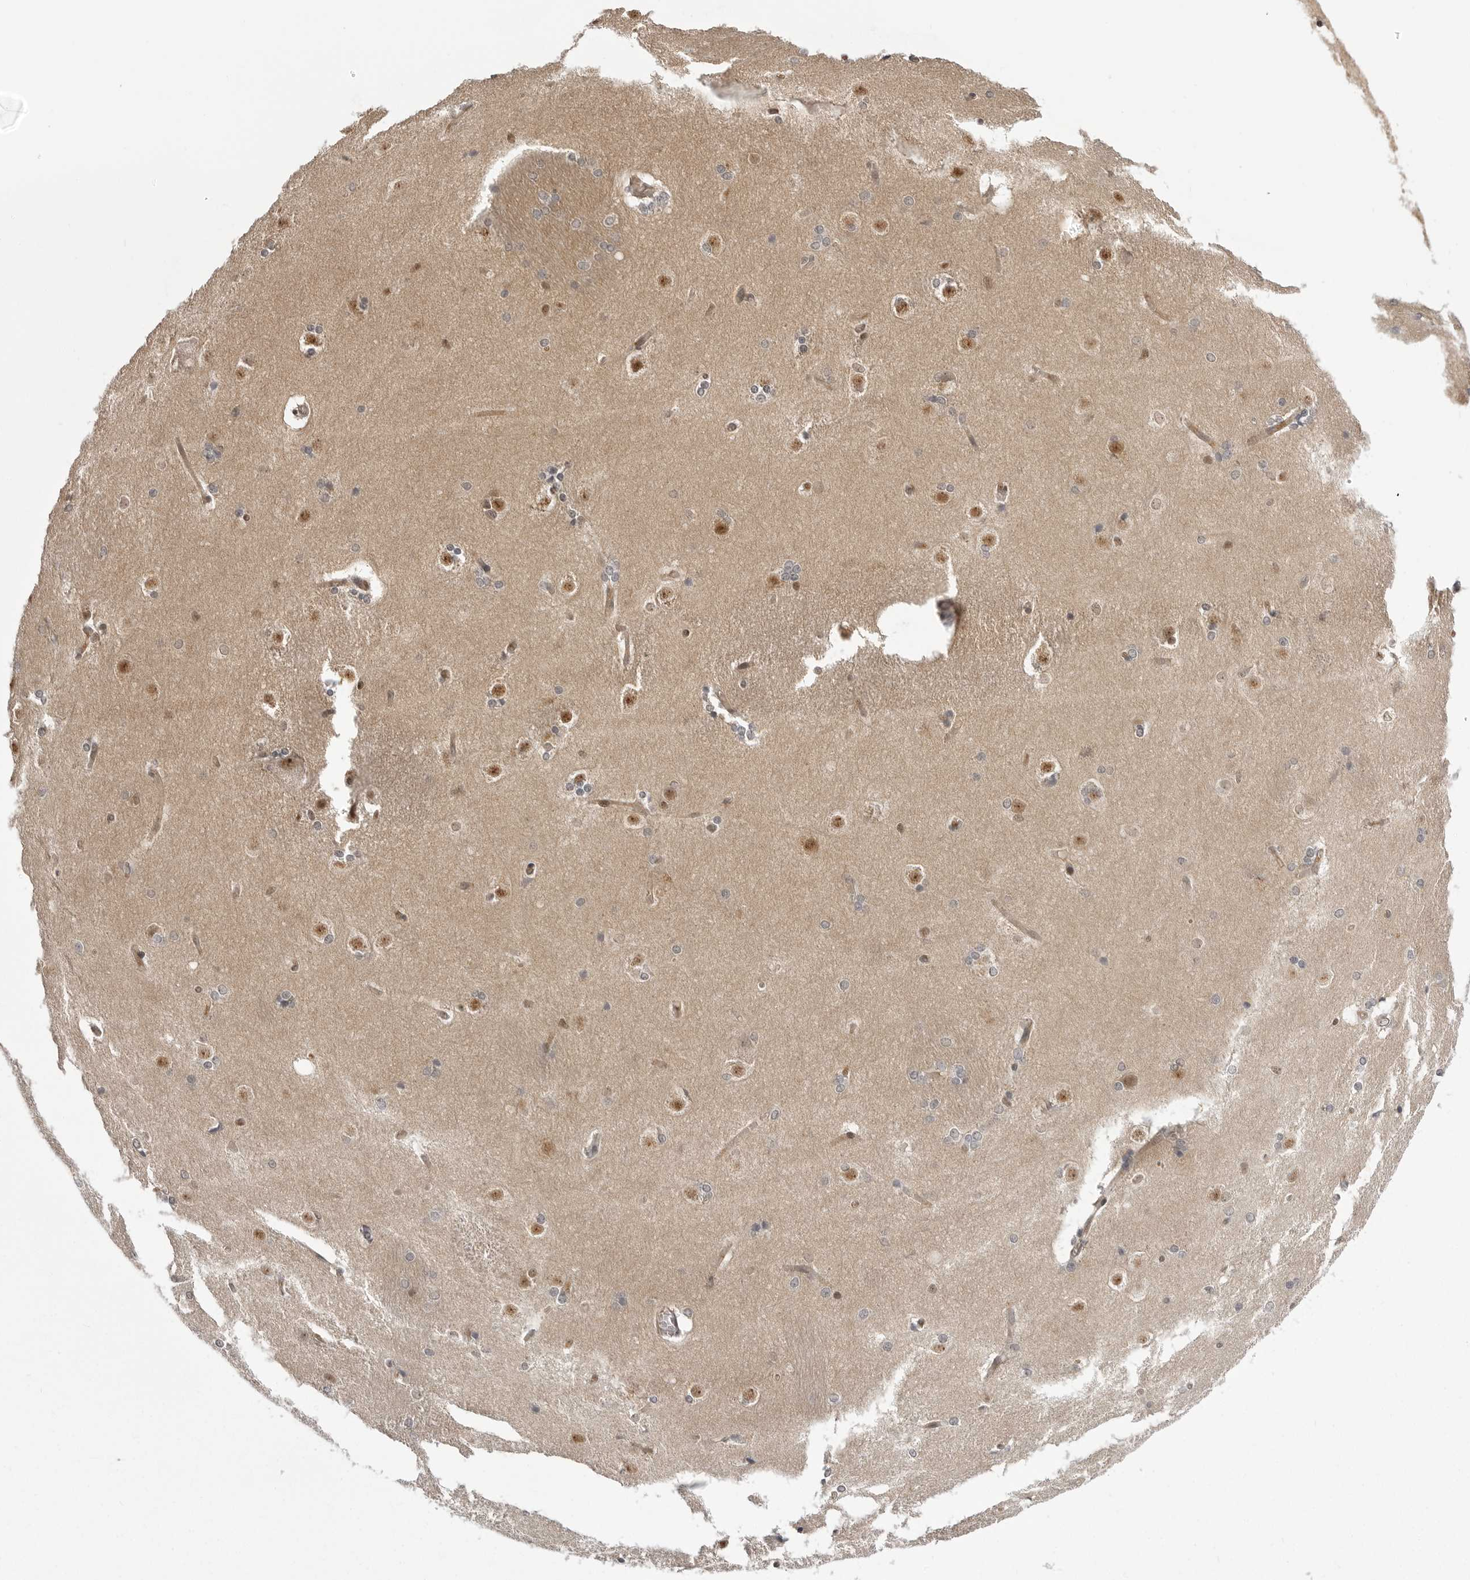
{"staining": {"intensity": "moderate", "quantity": "25%-75%", "location": "nuclear"}, "tissue": "caudate", "cell_type": "Glial cells", "image_type": "normal", "snomed": [{"axis": "morphology", "description": "Normal tissue, NOS"}, {"axis": "topography", "description": "Lateral ventricle wall"}], "caption": "This photomicrograph reveals immunohistochemistry staining of unremarkable human caudate, with medium moderate nuclear expression in approximately 25%-75% of glial cells.", "gene": "PTK2B", "patient": {"sex": "female", "age": 19}}